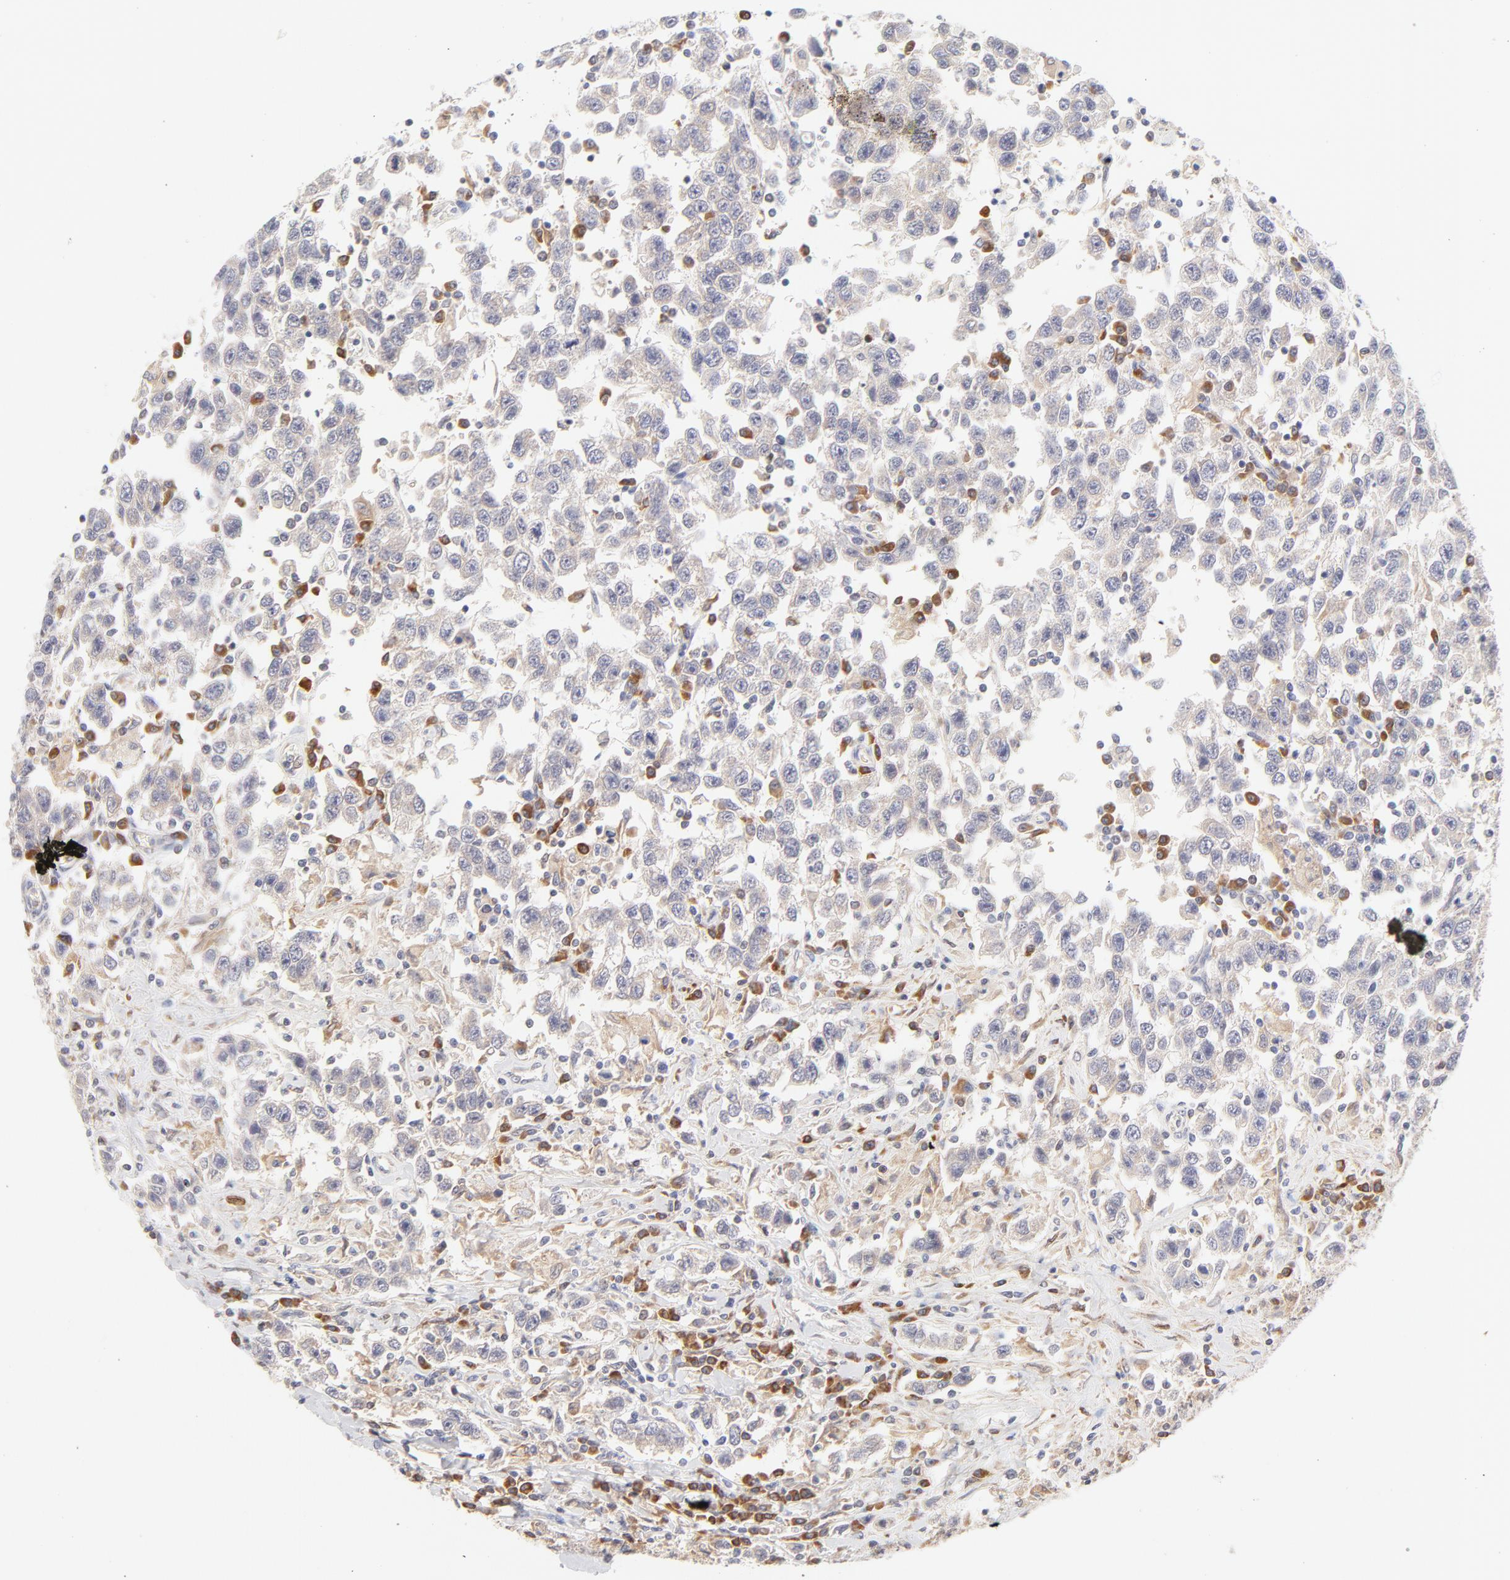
{"staining": {"intensity": "weak", "quantity": ">75%", "location": "cytoplasmic/membranous"}, "tissue": "testis cancer", "cell_type": "Tumor cells", "image_type": "cancer", "snomed": [{"axis": "morphology", "description": "Seminoma, NOS"}, {"axis": "topography", "description": "Testis"}], "caption": "Testis cancer tissue shows weak cytoplasmic/membranous expression in approximately >75% of tumor cells", "gene": "RPS6KA1", "patient": {"sex": "male", "age": 41}}